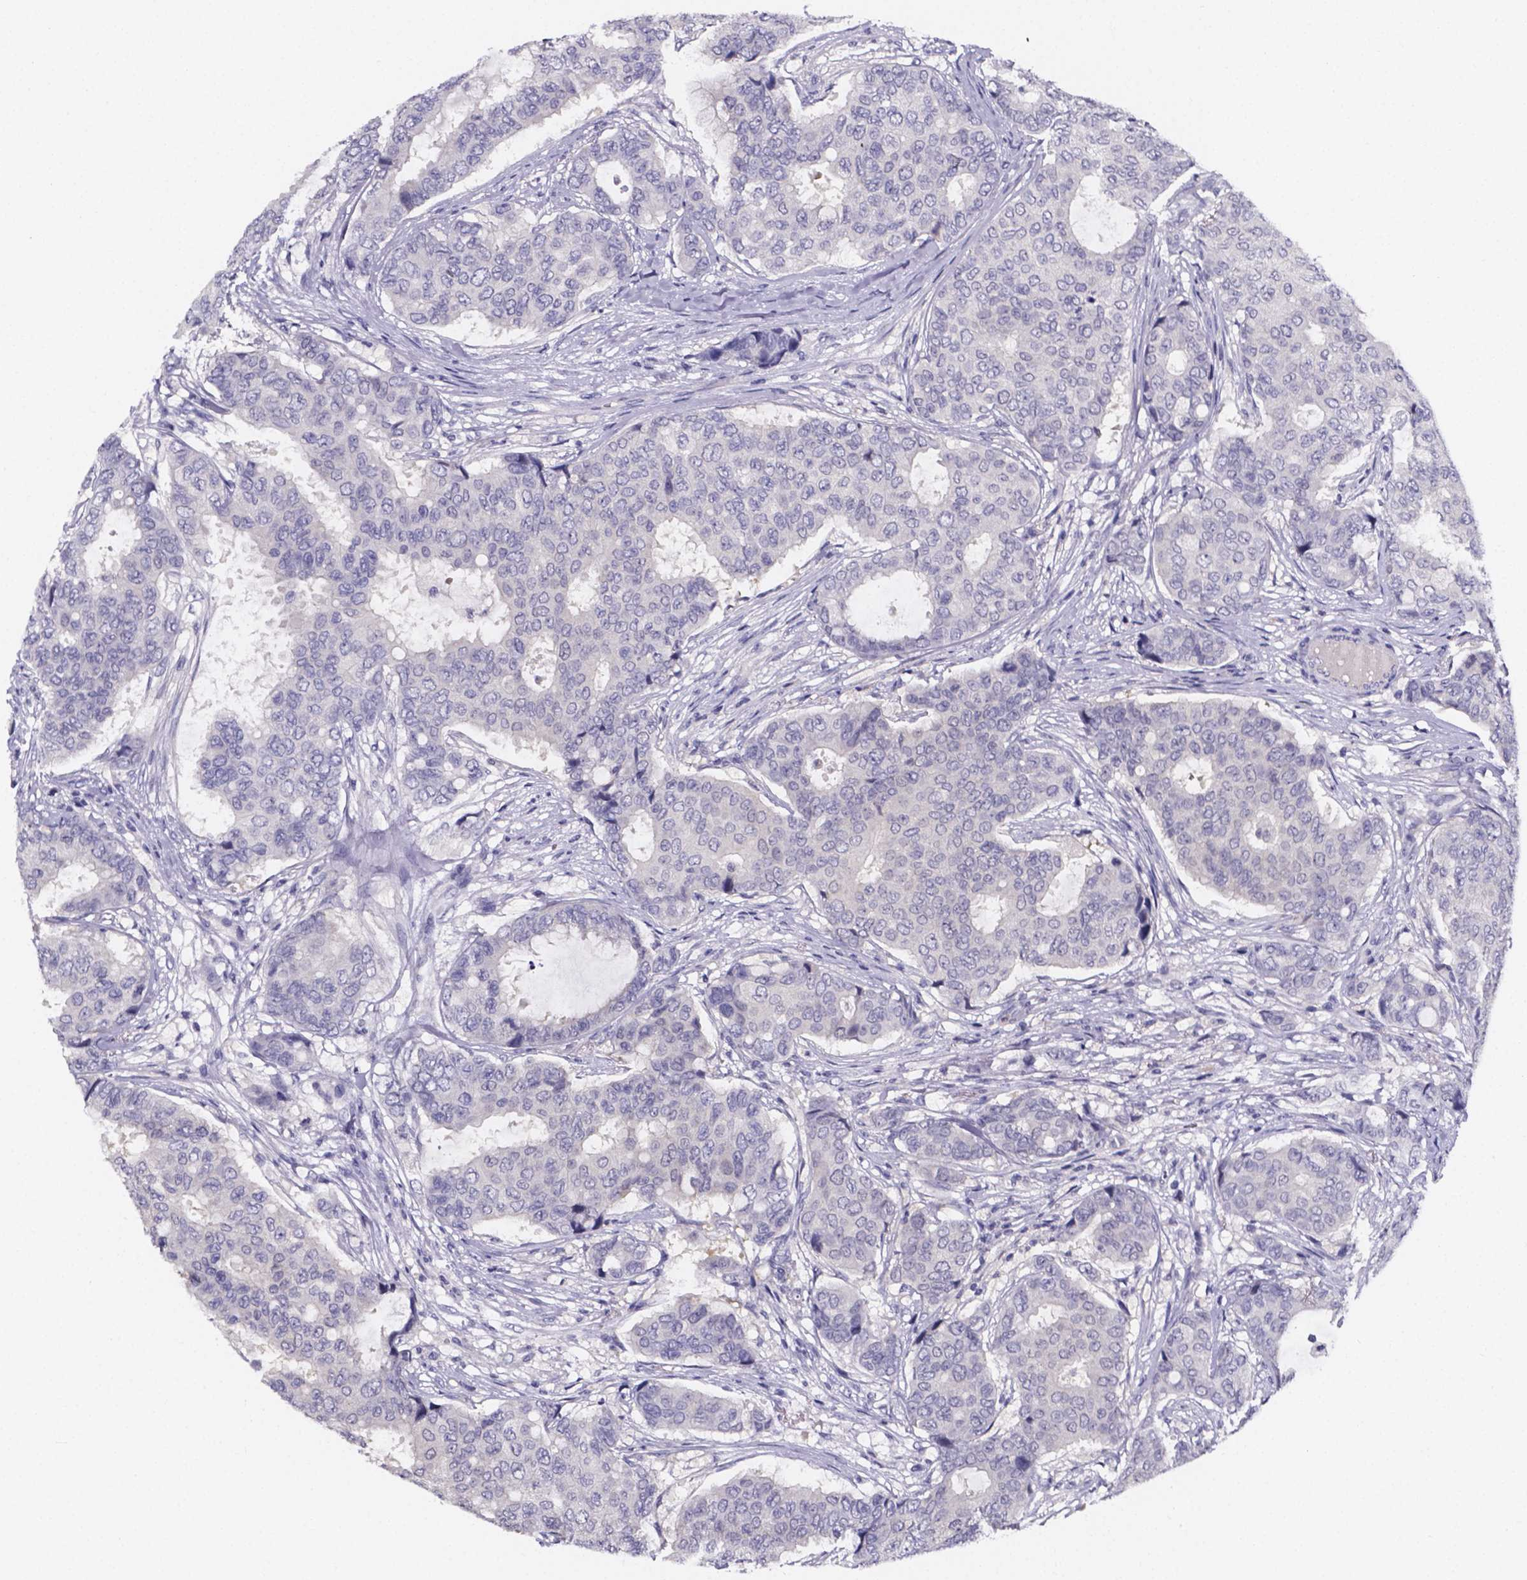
{"staining": {"intensity": "negative", "quantity": "none", "location": "none"}, "tissue": "breast cancer", "cell_type": "Tumor cells", "image_type": "cancer", "snomed": [{"axis": "morphology", "description": "Duct carcinoma"}, {"axis": "topography", "description": "Breast"}], "caption": "A micrograph of breast cancer stained for a protein exhibits no brown staining in tumor cells.", "gene": "IZUMO1", "patient": {"sex": "female", "age": 75}}